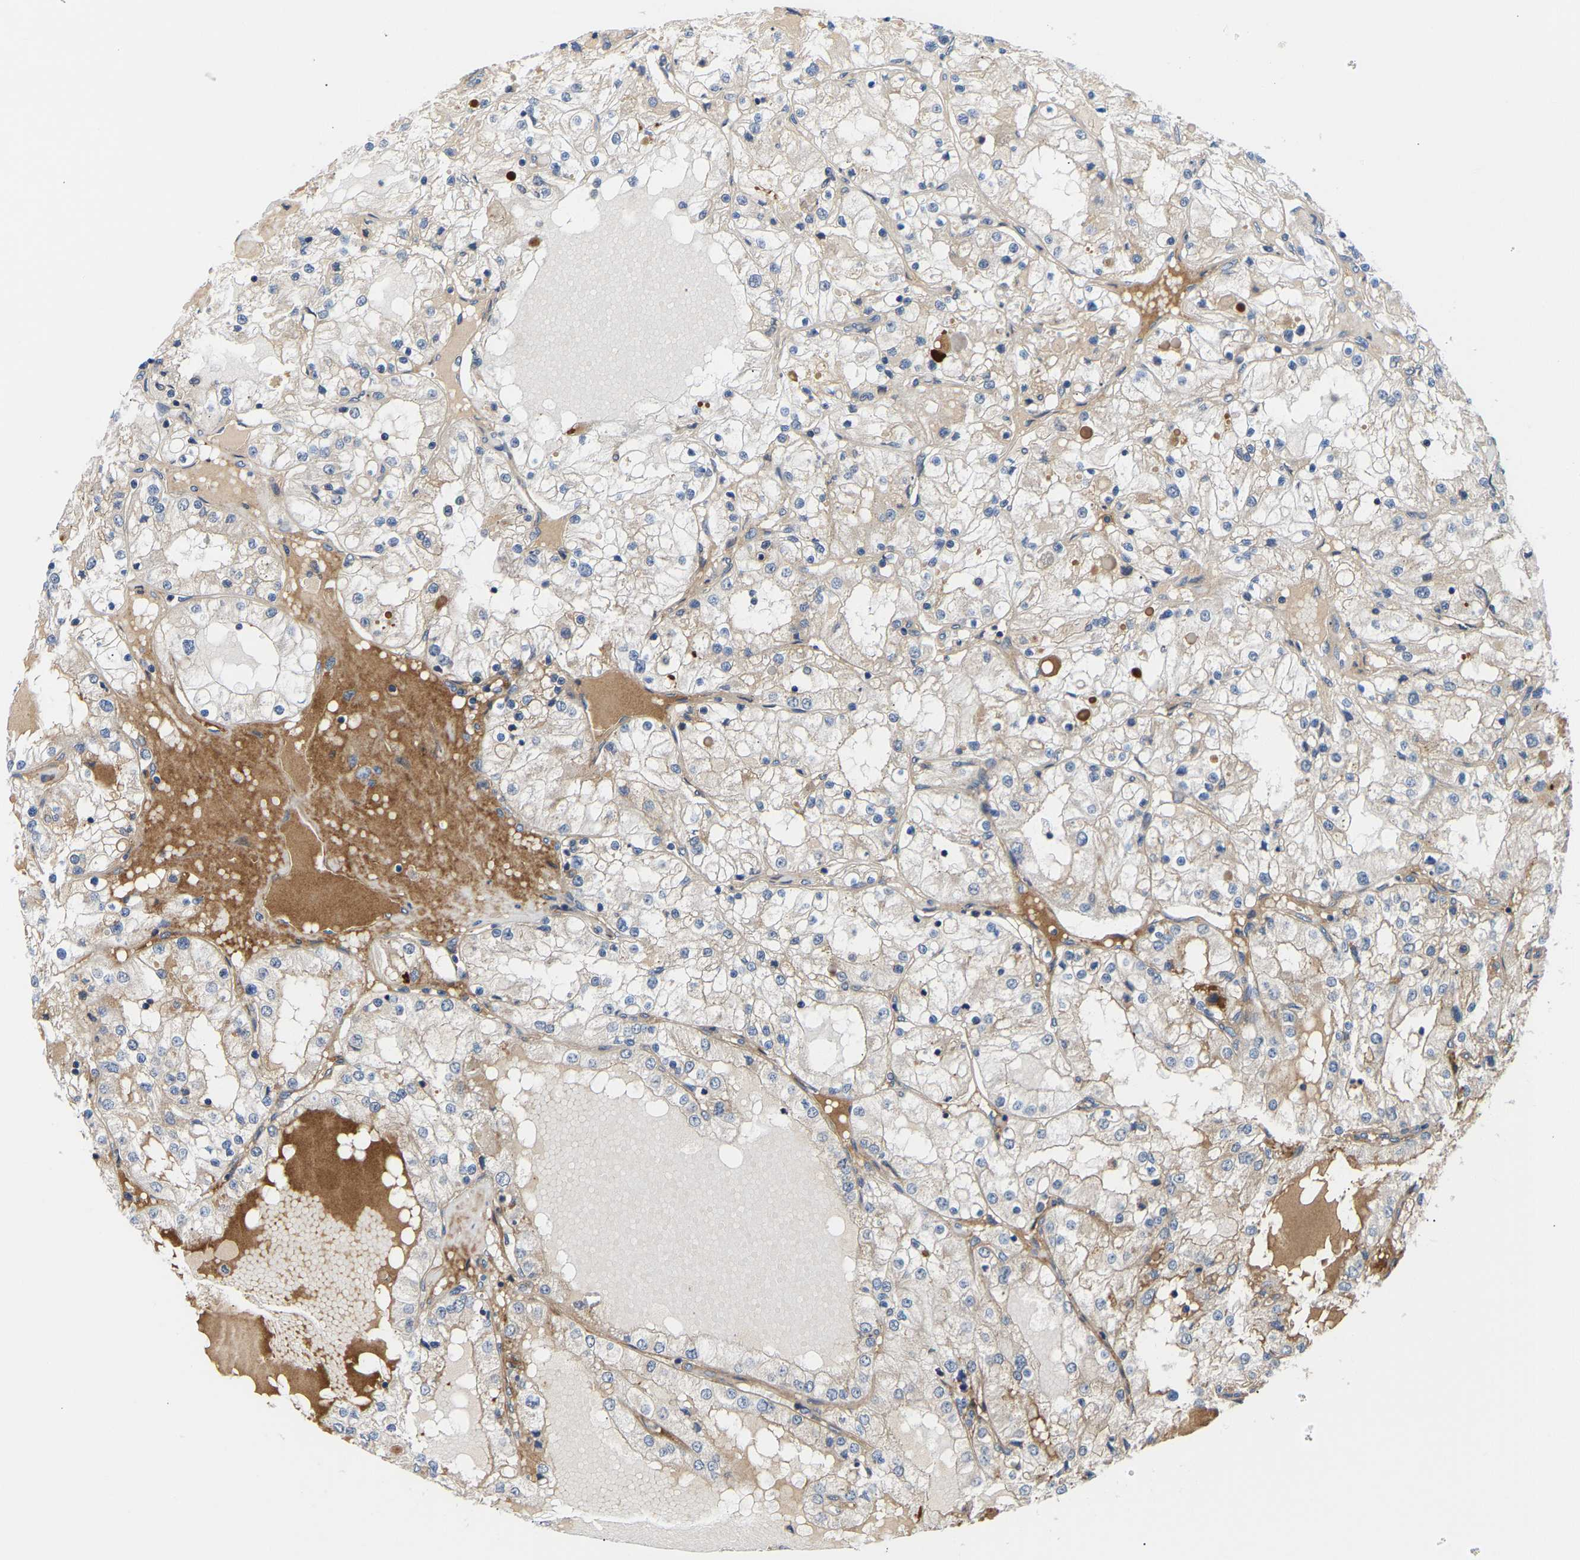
{"staining": {"intensity": "negative", "quantity": "none", "location": "none"}, "tissue": "renal cancer", "cell_type": "Tumor cells", "image_type": "cancer", "snomed": [{"axis": "morphology", "description": "Adenocarcinoma, NOS"}, {"axis": "topography", "description": "Kidney"}], "caption": "A high-resolution photomicrograph shows immunohistochemistry staining of renal cancer, which exhibits no significant staining in tumor cells. (Brightfield microscopy of DAB IHC at high magnification).", "gene": "AIMP2", "patient": {"sex": "male", "age": 68}}